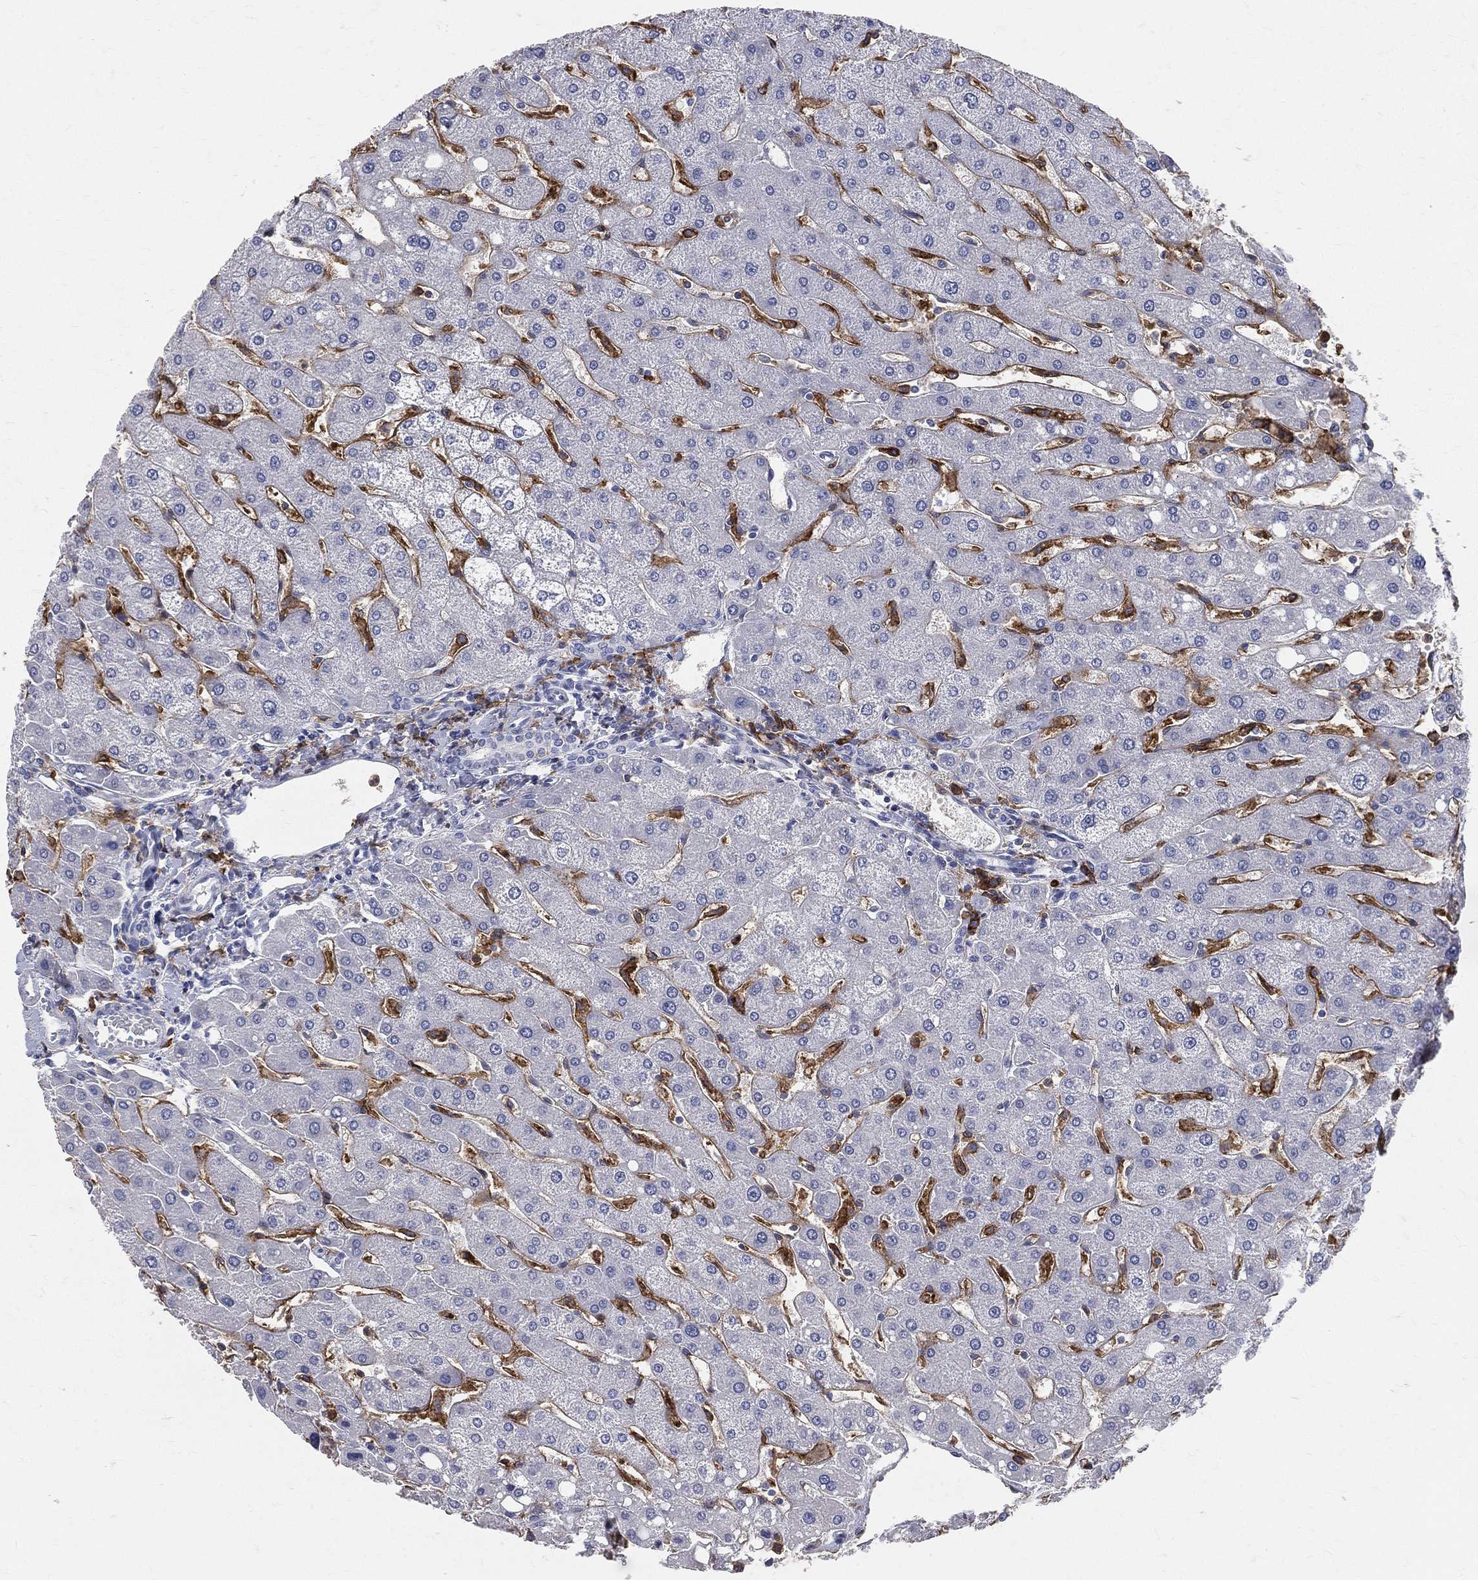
{"staining": {"intensity": "negative", "quantity": "none", "location": "none"}, "tissue": "liver", "cell_type": "Cholangiocytes", "image_type": "normal", "snomed": [{"axis": "morphology", "description": "Normal tissue, NOS"}, {"axis": "topography", "description": "Liver"}], "caption": "DAB immunohistochemical staining of unremarkable human liver reveals no significant staining in cholangiocytes. (Brightfield microscopy of DAB immunohistochemistry at high magnification).", "gene": "CD33", "patient": {"sex": "male", "age": 67}}